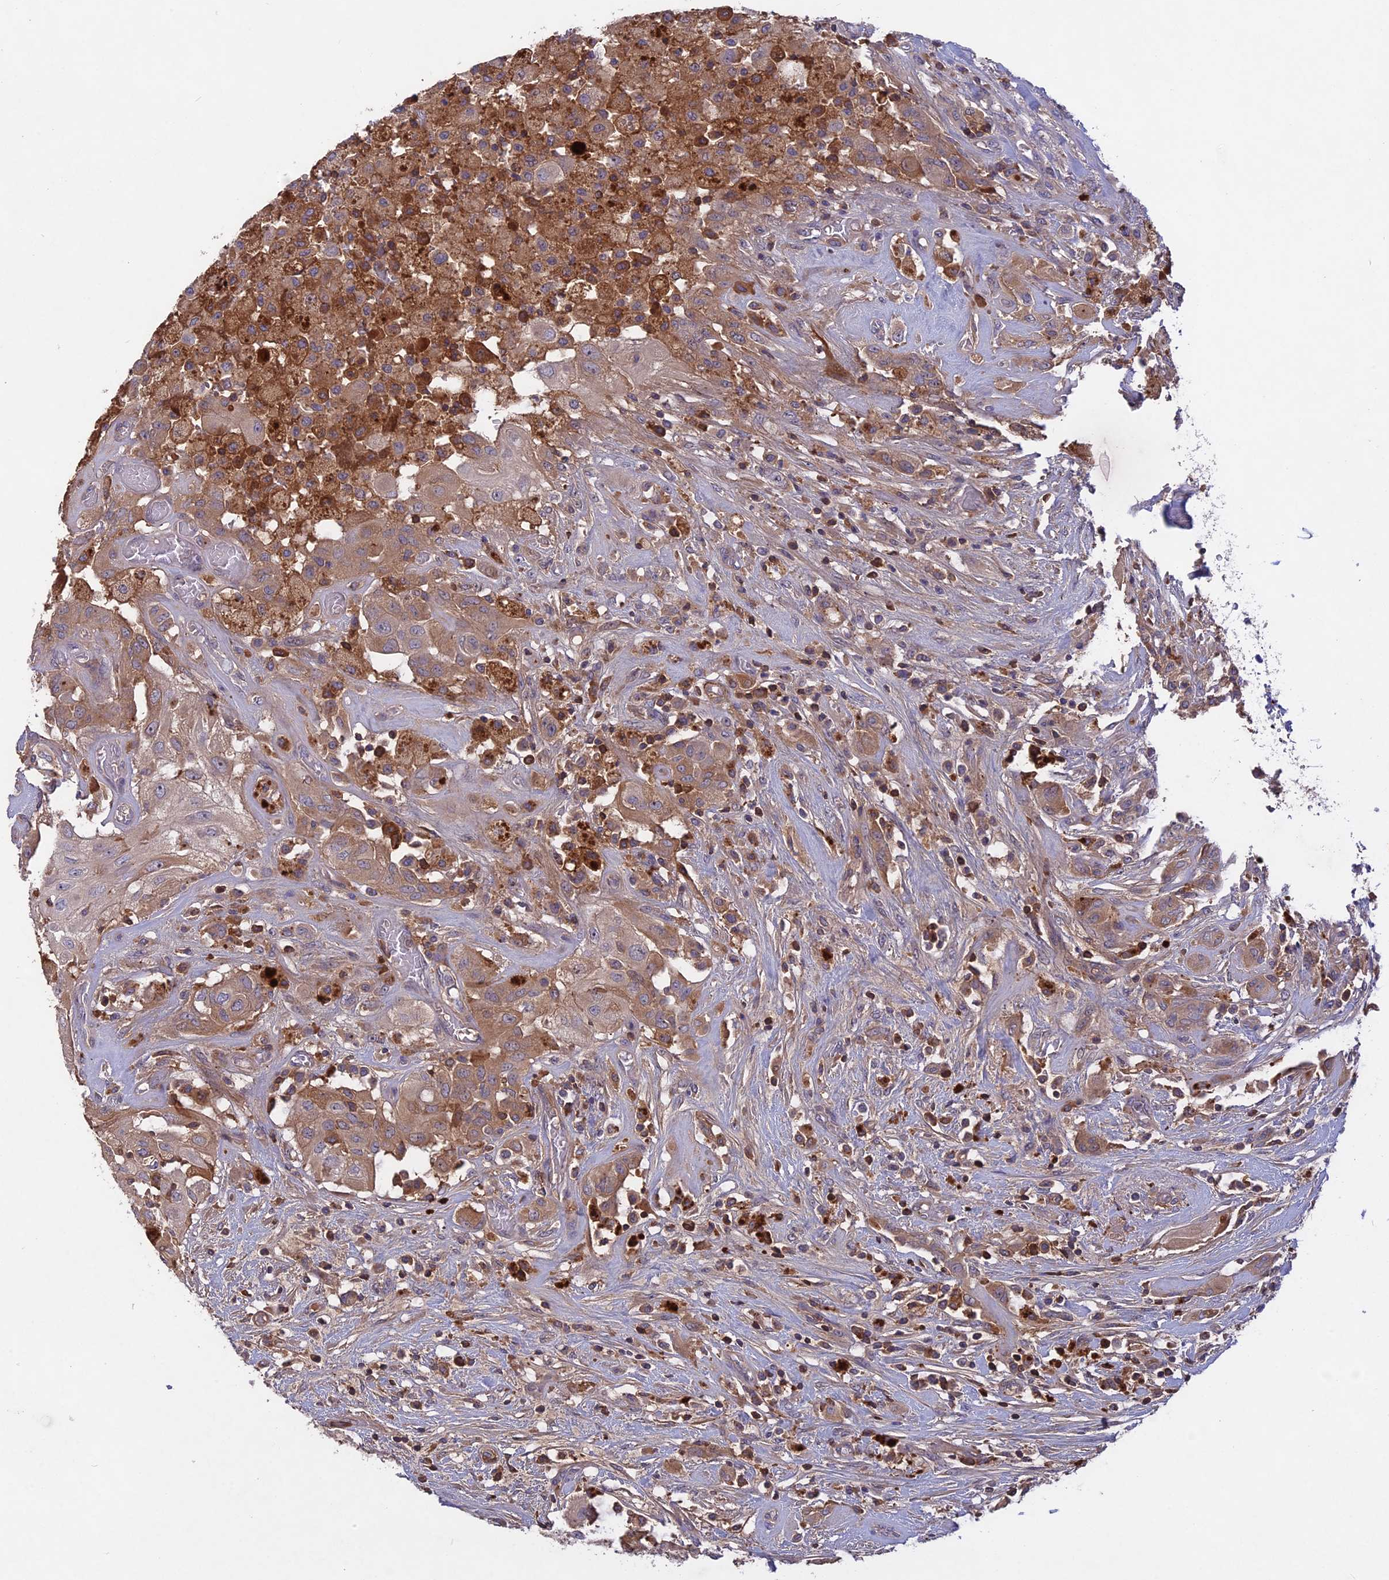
{"staining": {"intensity": "weak", "quantity": ">75%", "location": "cytoplasmic/membranous"}, "tissue": "thyroid cancer", "cell_type": "Tumor cells", "image_type": "cancer", "snomed": [{"axis": "morphology", "description": "Papillary adenocarcinoma, NOS"}, {"axis": "topography", "description": "Thyroid gland"}], "caption": "Tumor cells exhibit low levels of weak cytoplasmic/membranous staining in about >75% of cells in thyroid cancer.", "gene": "ADO", "patient": {"sex": "female", "age": 59}}